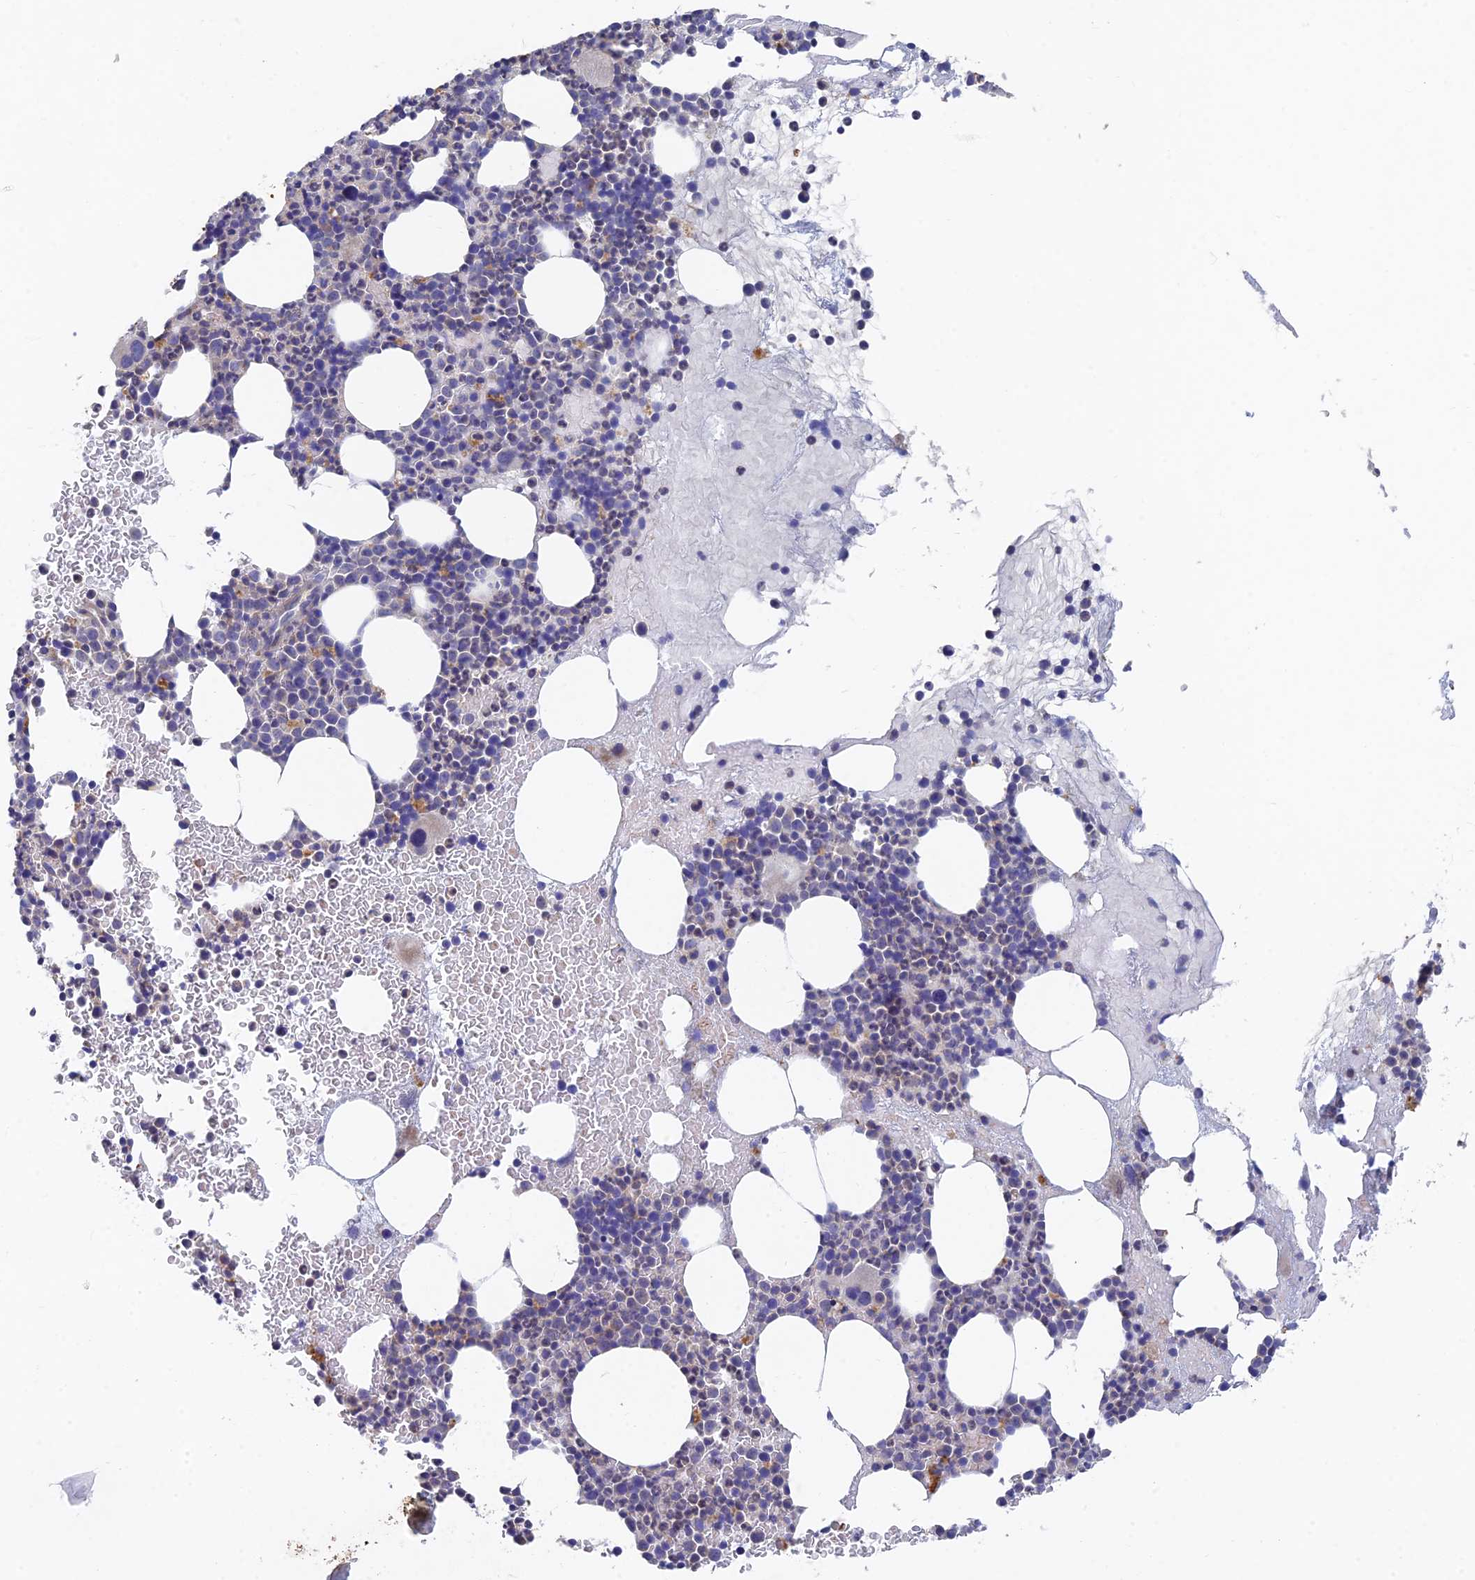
{"staining": {"intensity": "weak", "quantity": "<25%", "location": "cytoplasmic/membranous"}, "tissue": "bone marrow", "cell_type": "Hematopoietic cells", "image_type": "normal", "snomed": [{"axis": "morphology", "description": "Normal tissue, NOS"}, {"axis": "topography", "description": "Bone marrow"}], "caption": "This photomicrograph is of normal bone marrow stained with immunohistochemistry to label a protein in brown with the nuclei are counter-stained blue. There is no positivity in hematopoietic cells.", "gene": "ARRDC1", "patient": {"sex": "female", "age": 83}}